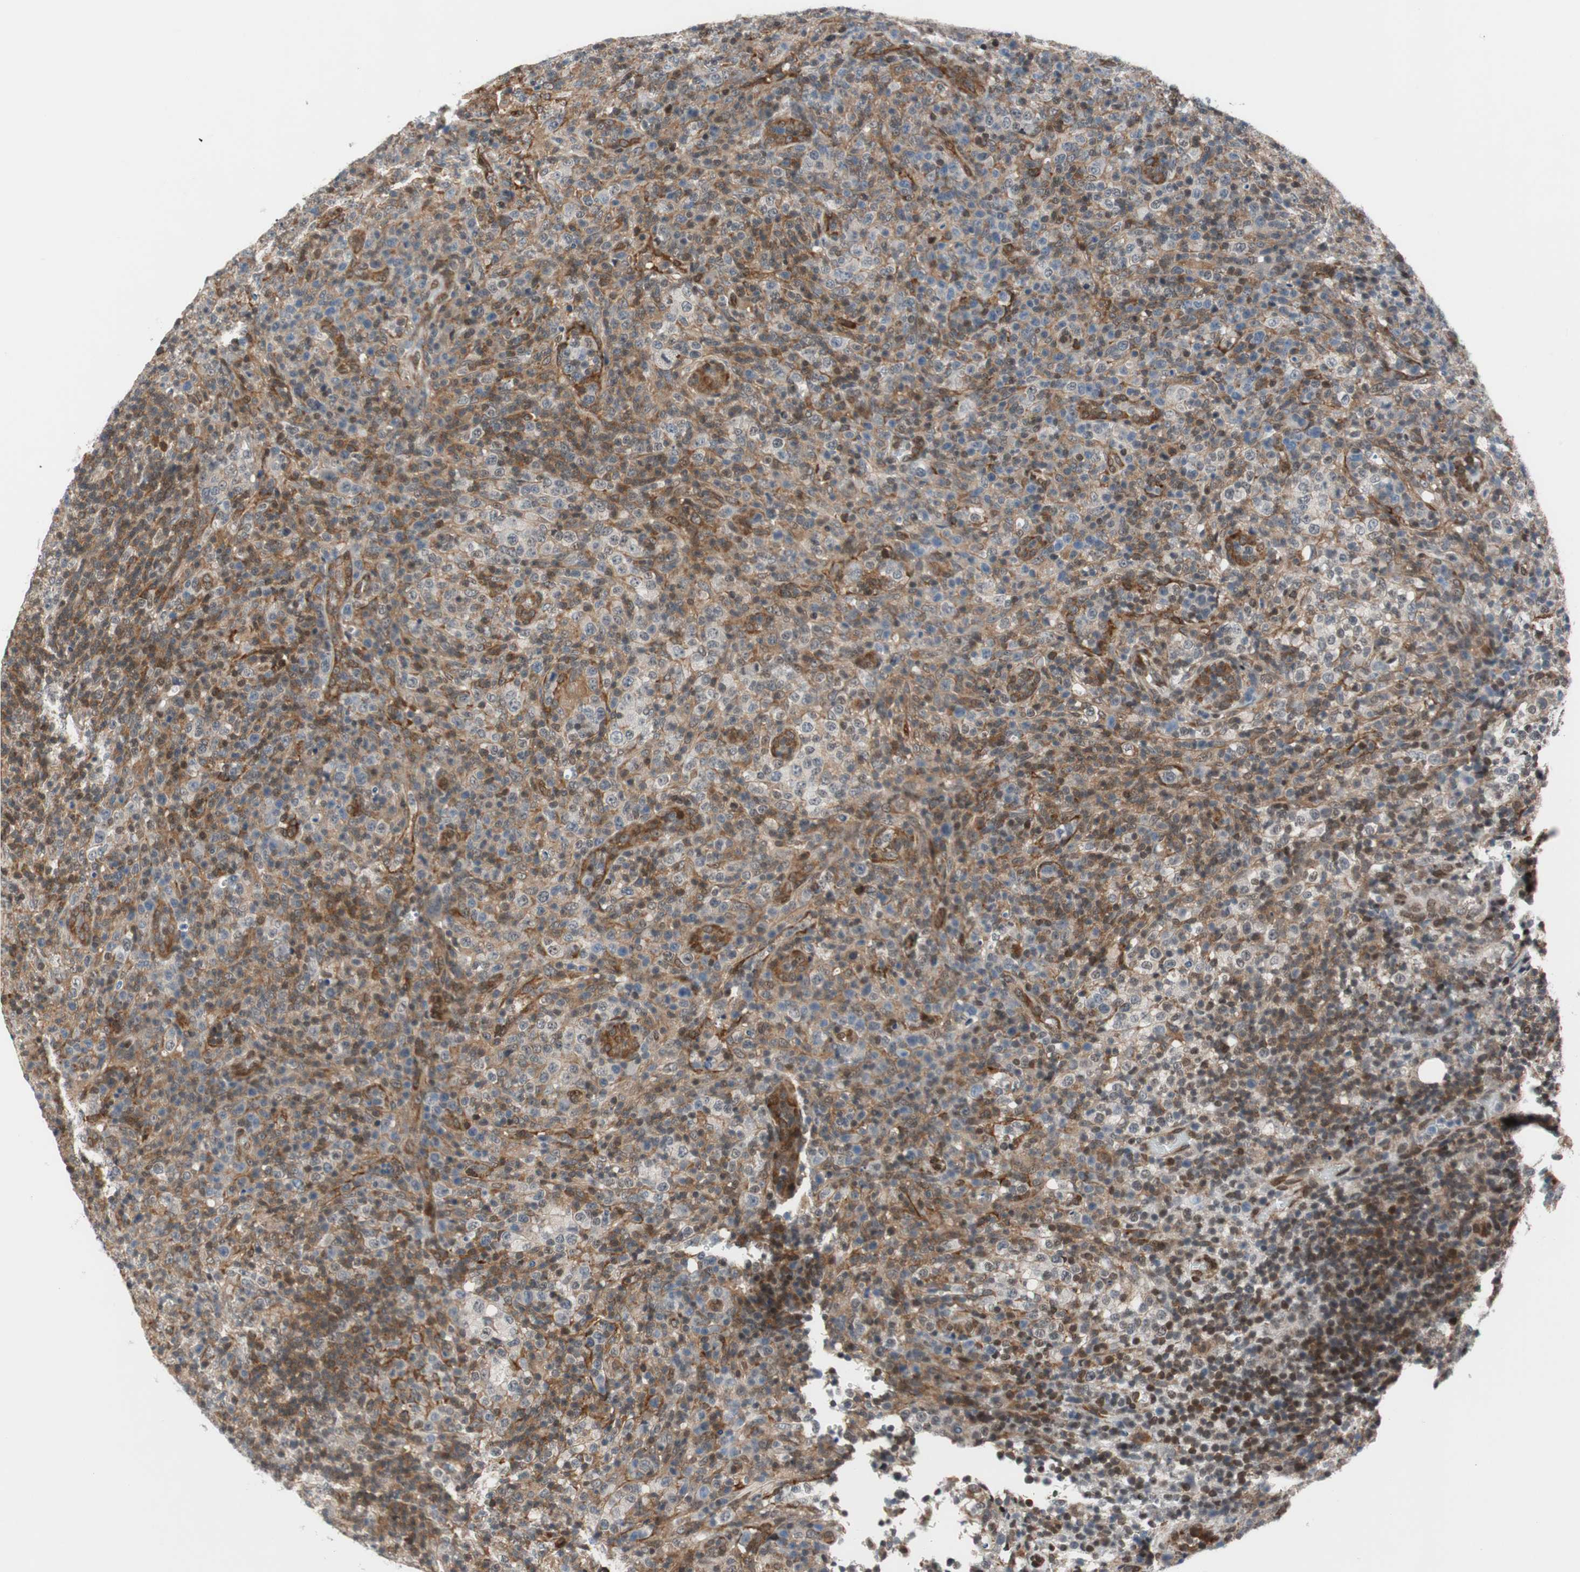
{"staining": {"intensity": "moderate", "quantity": "25%-75%", "location": "cytoplasmic/membranous"}, "tissue": "lymphoma", "cell_type": "Tumor cells", "image_type": "cancer", "snomed": [{"axis": "morphology", "description": "Malignant lymphoma, non-Hodgkin's type, High grade"}, {"axis": "topography", "description": "Lymph node"}], "caption": "IHC photomicrograph of human high-grade malignant lymphoma, non-Hodgkin's type stained for a protein (brown), which demonstrates medium levels of moderate cytoplasmic/membranous expression in approximately 25%-75% of tumor cells.", "gene": "ZNF512B", "patient": {"sex": "female", "age": 76}}